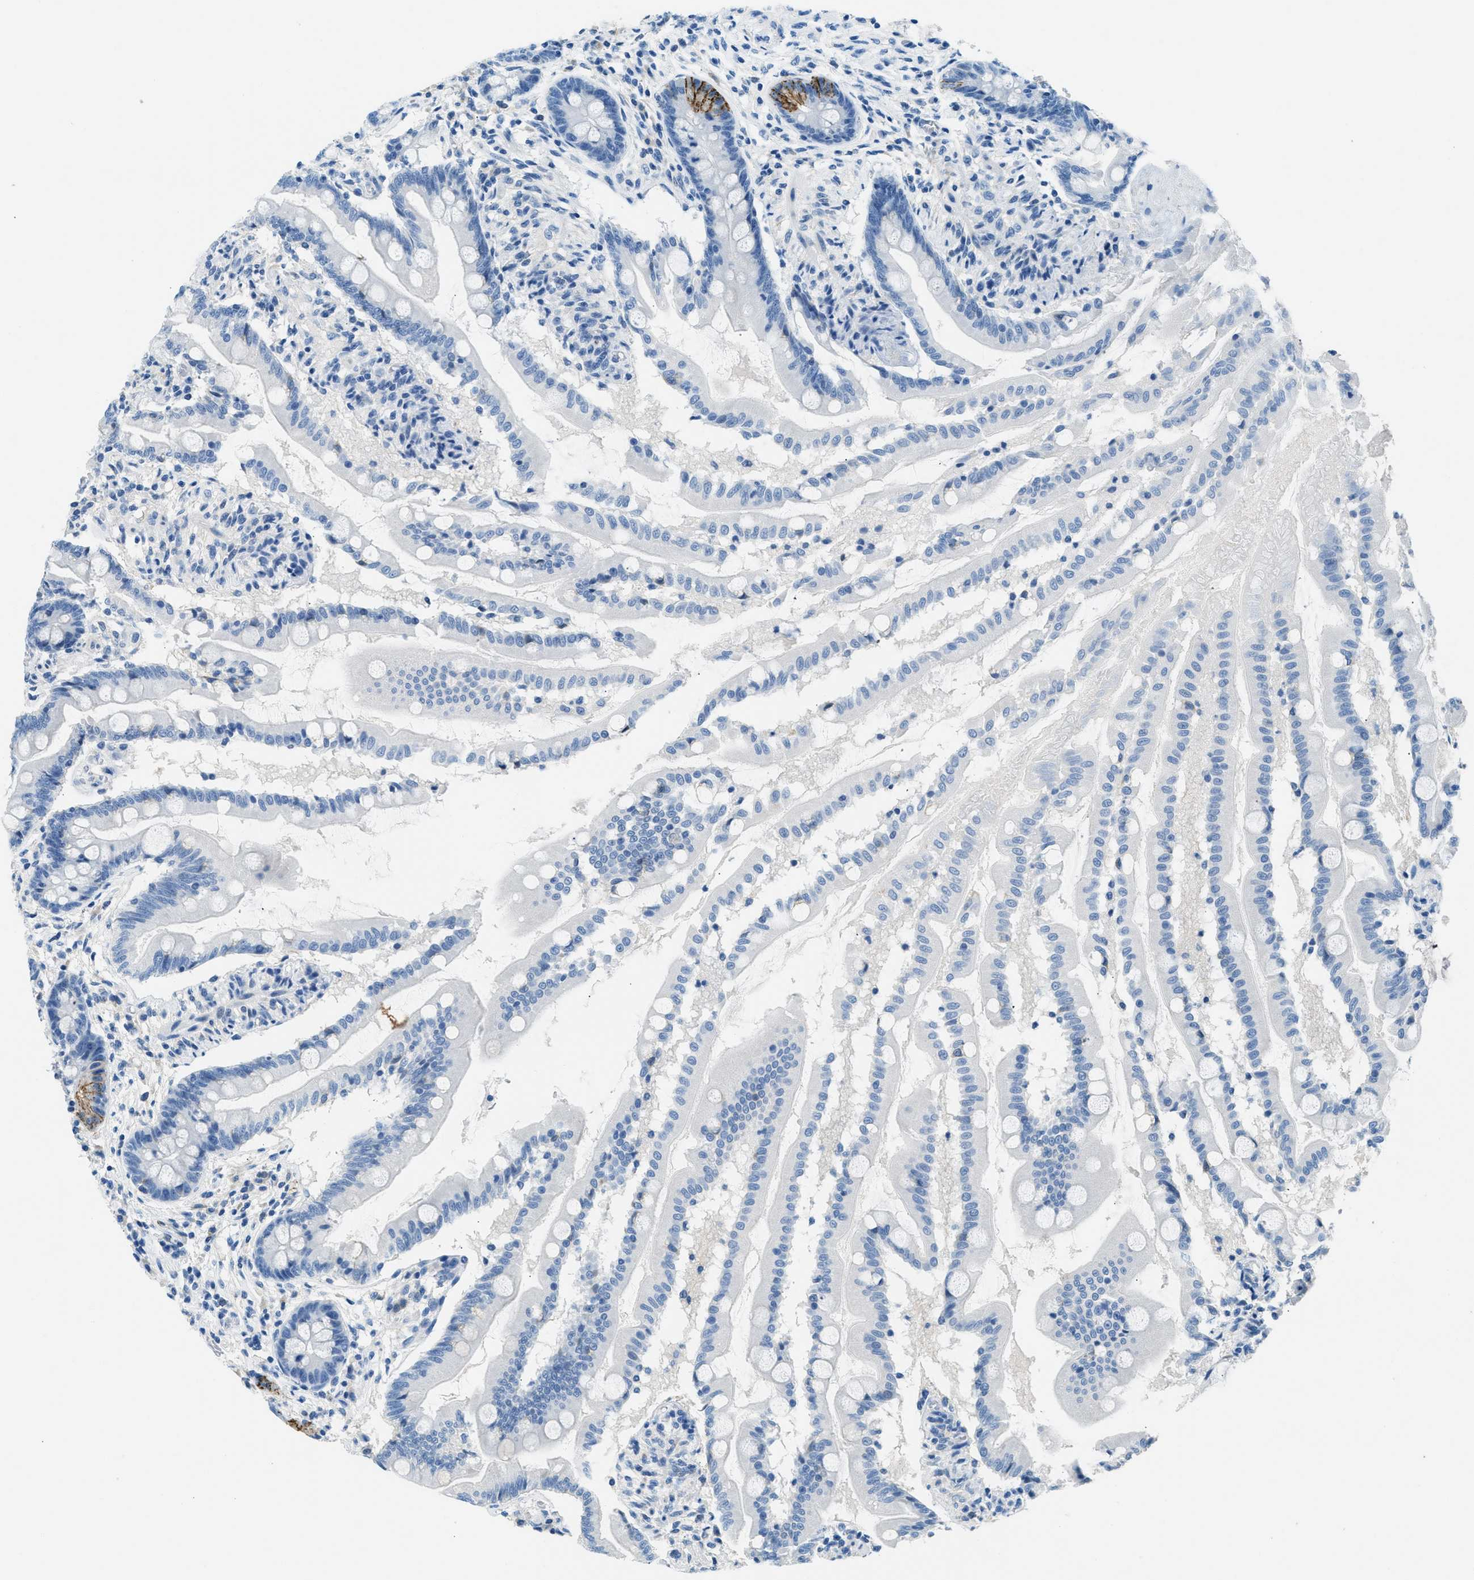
{"staining": {"intensity": "moderate", "quantity": "<25%", "location": "cytoplasmic/membranous"}, "tissue": "small intestine", "cell_type": "Glandular cells", "image_type": "normal", "snomed": [{"axis": "morphology", "description": "Normal tissue, NOS"}, {"axis": "topography", "description": "Small intestine"}], "caption": "Immunohistochemical staining of benign small intestine shows low levels of moderate cytoplasmic/membranous expression in about <25% of glandular cells. The protein is stained brown, and the nuclei are stained in blue (DAB IHC with brightfield microscopy, high magnification).", "gene": "CLDN18", "patient": {"sex": "female", "age": 56}}